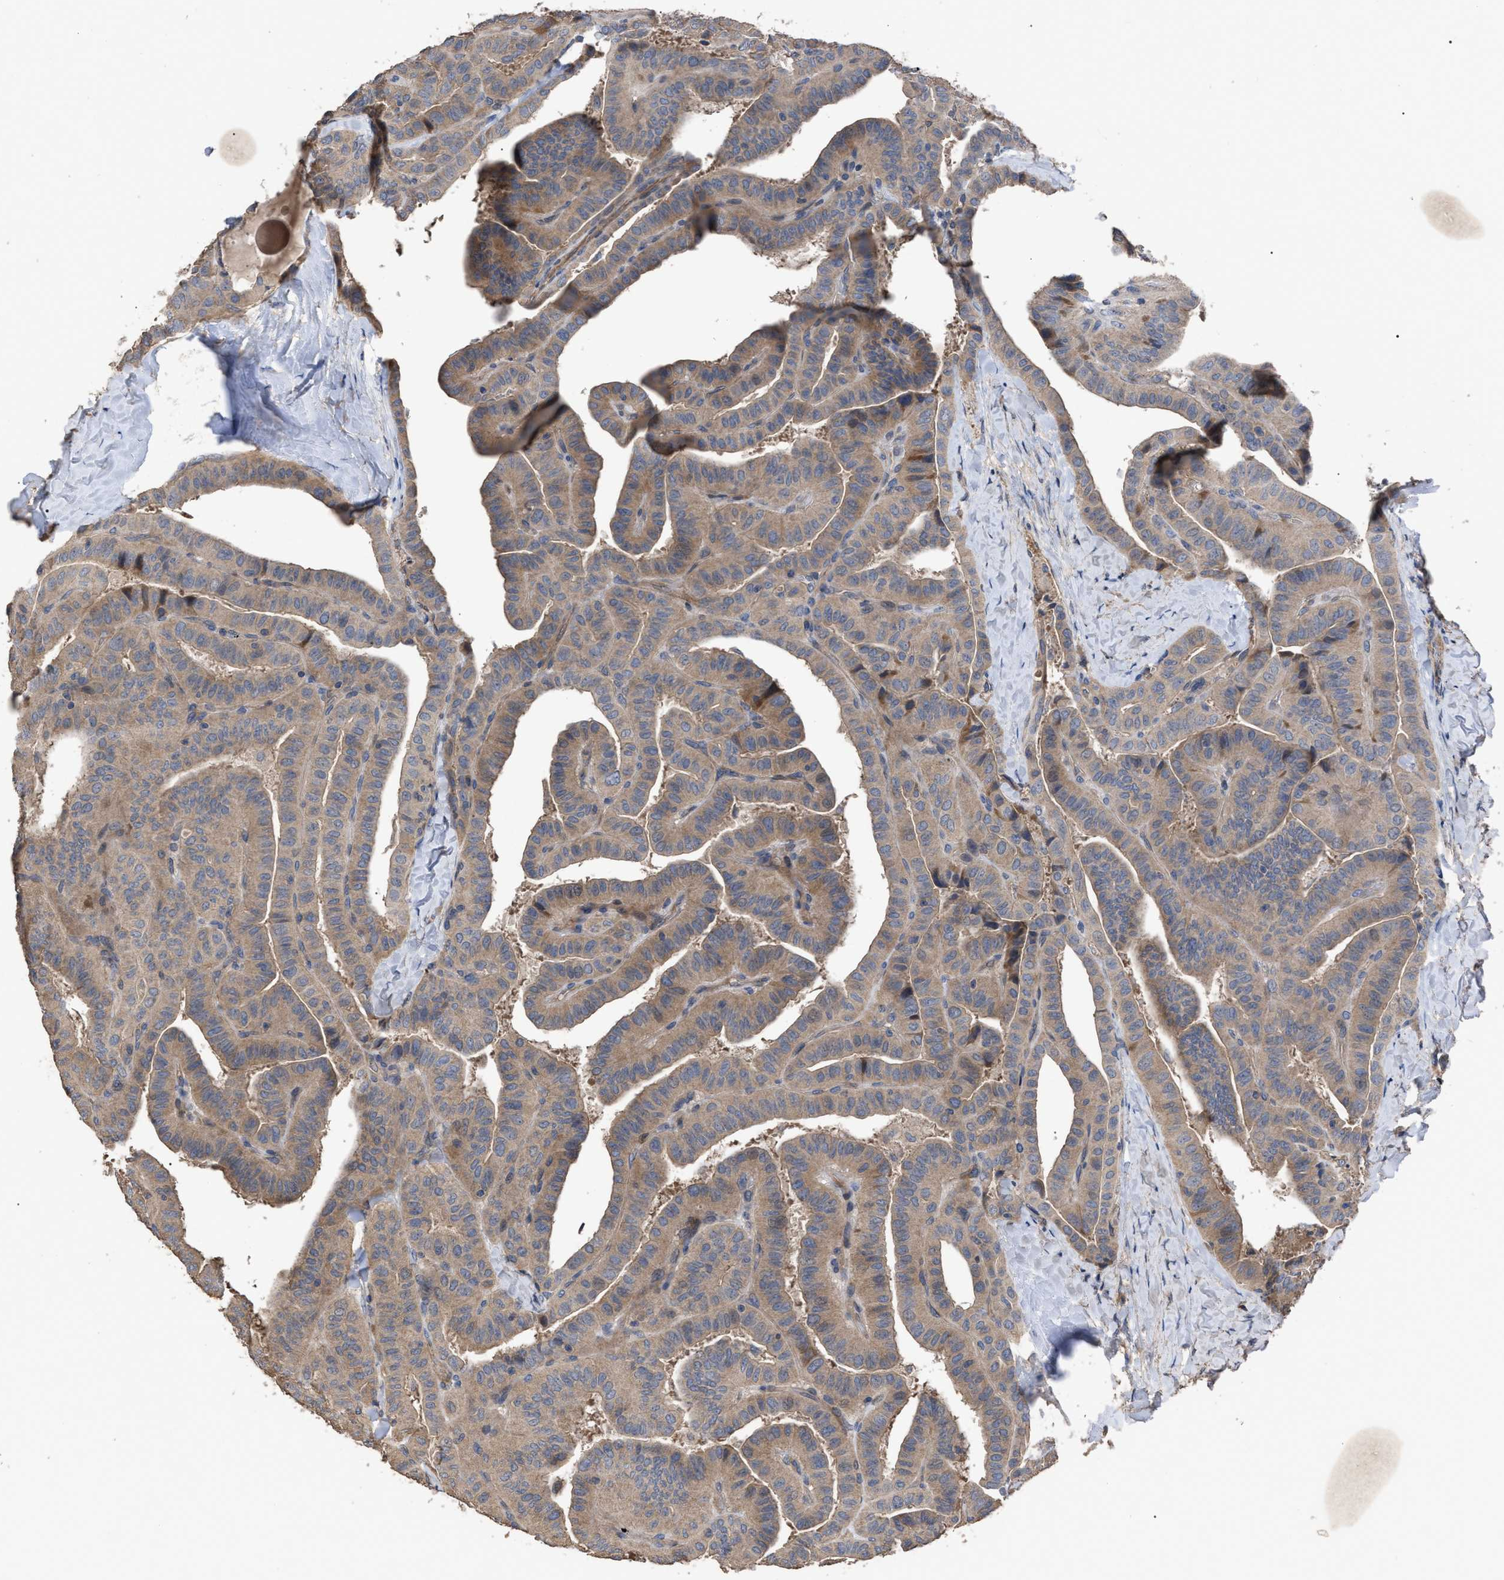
{"staining": {"intensity": "weak", "quantity": ">75%", "location": "cytoplasmic/membranous"}, "tissue": "thyroid cancer", "cell_type": "Tumor cells", "image_type": "cancer", "snomed": [{"axis": "morphology", "description": "Papillary adenocarcinoma, NOS"}, {"axis": "topography", "description": "Thyroid gland"}], "caption": "A micrograph showing weak cytoplasmic/membranous positivity in approximately >75% of tumor cells in papillary adenocarcinoma (thyroid), as visualized by brown immunohistochemical staining.", "gene": "BTN2A1", "patient": {"sex": "male", "age": 77}}